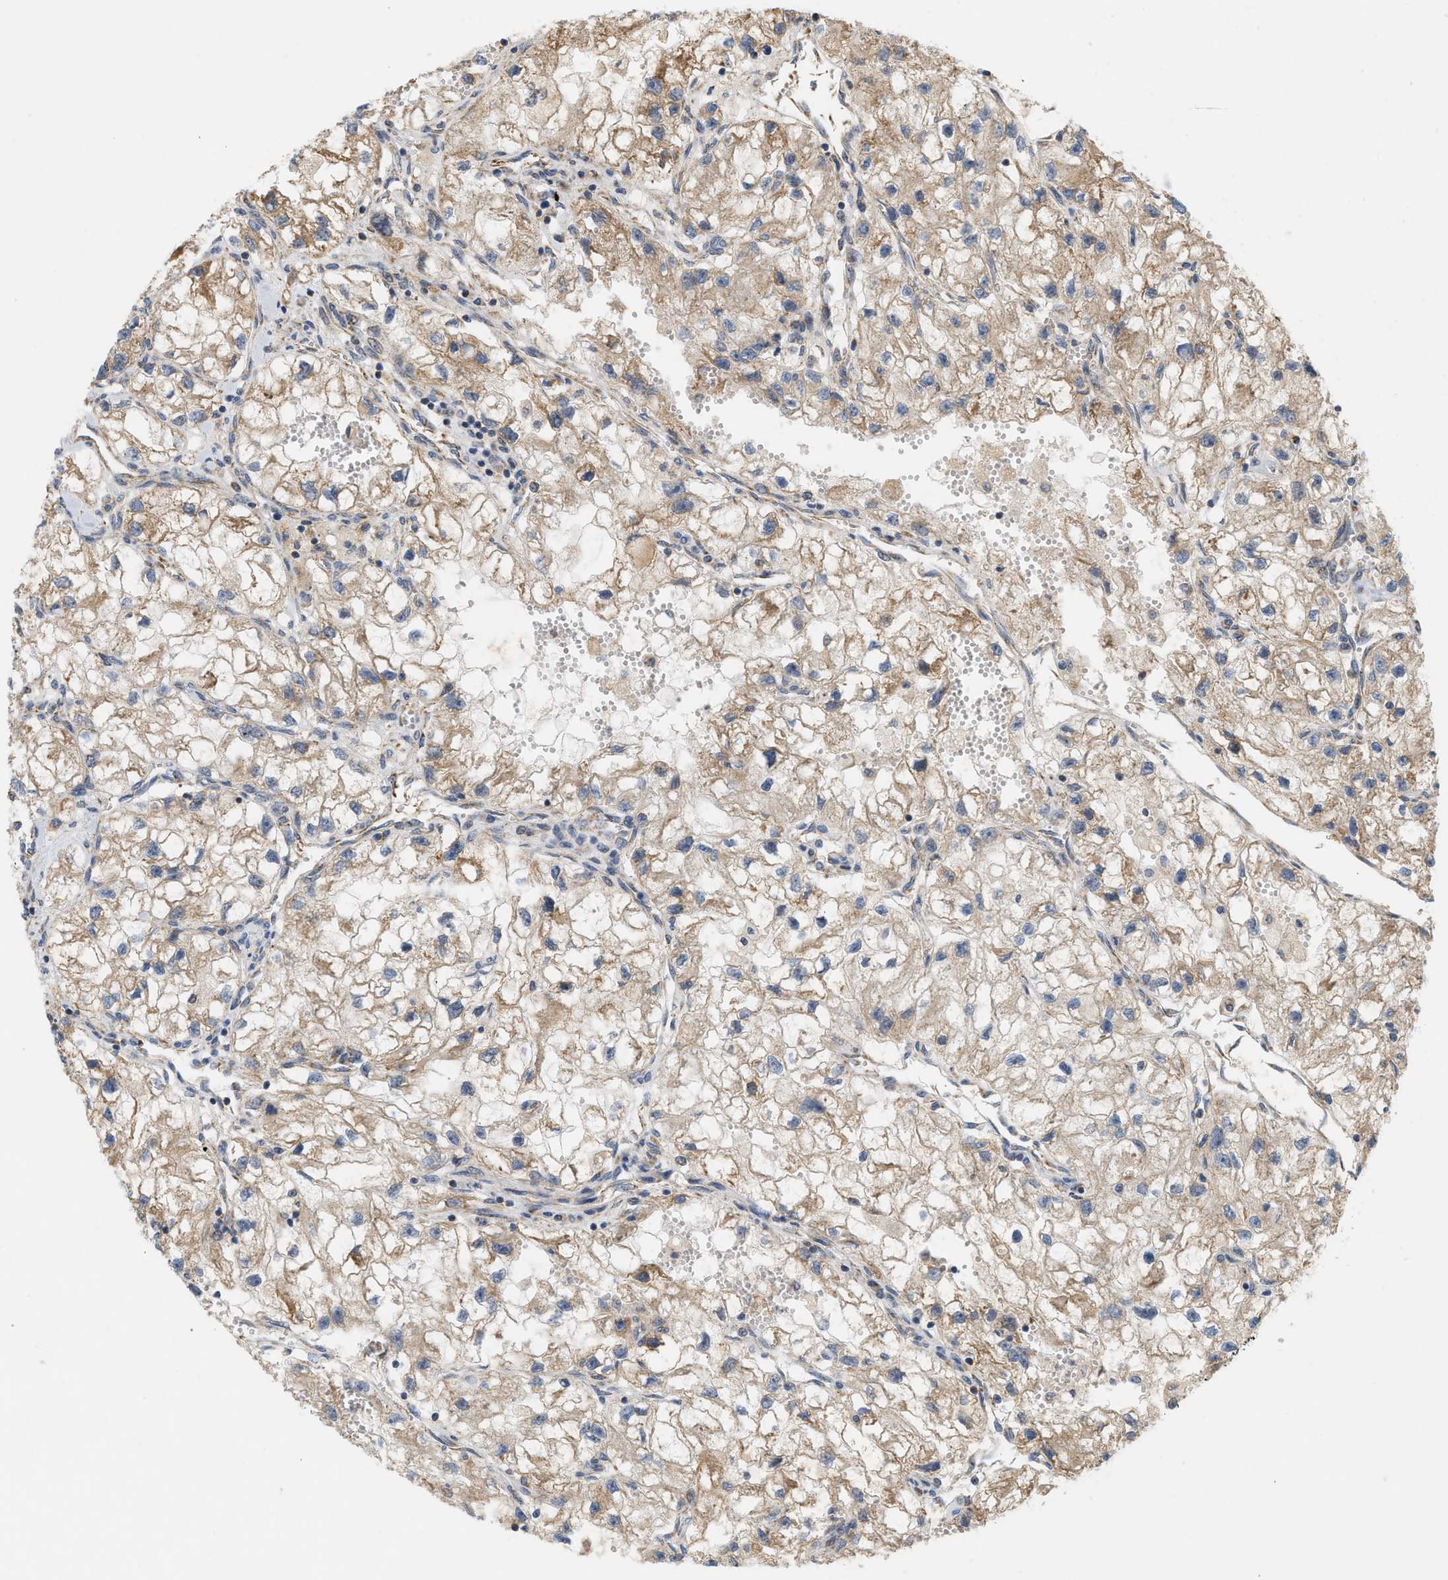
{"staining": {"intensity": "weak", "quantity": ">75%", "location": "cytoplasmic/membranous"}, "tissue": "renal cancer", "cell_type": "Tumor cells", "image_type": "cancer", "snomed": [{"axis": "morphology", "description": "Adenocarcinoma, NOS"}, {"axis": "topography", "description": "Kidney"}], "caption": "Human adenocarcinoma (renal) stained for a protein (brown) exhibits weak cytoplasmic/membranous positive expression in approximately >75% of tumor cells.", "gene": "MCU", "patient": {"sex": "female", "age": 70}}